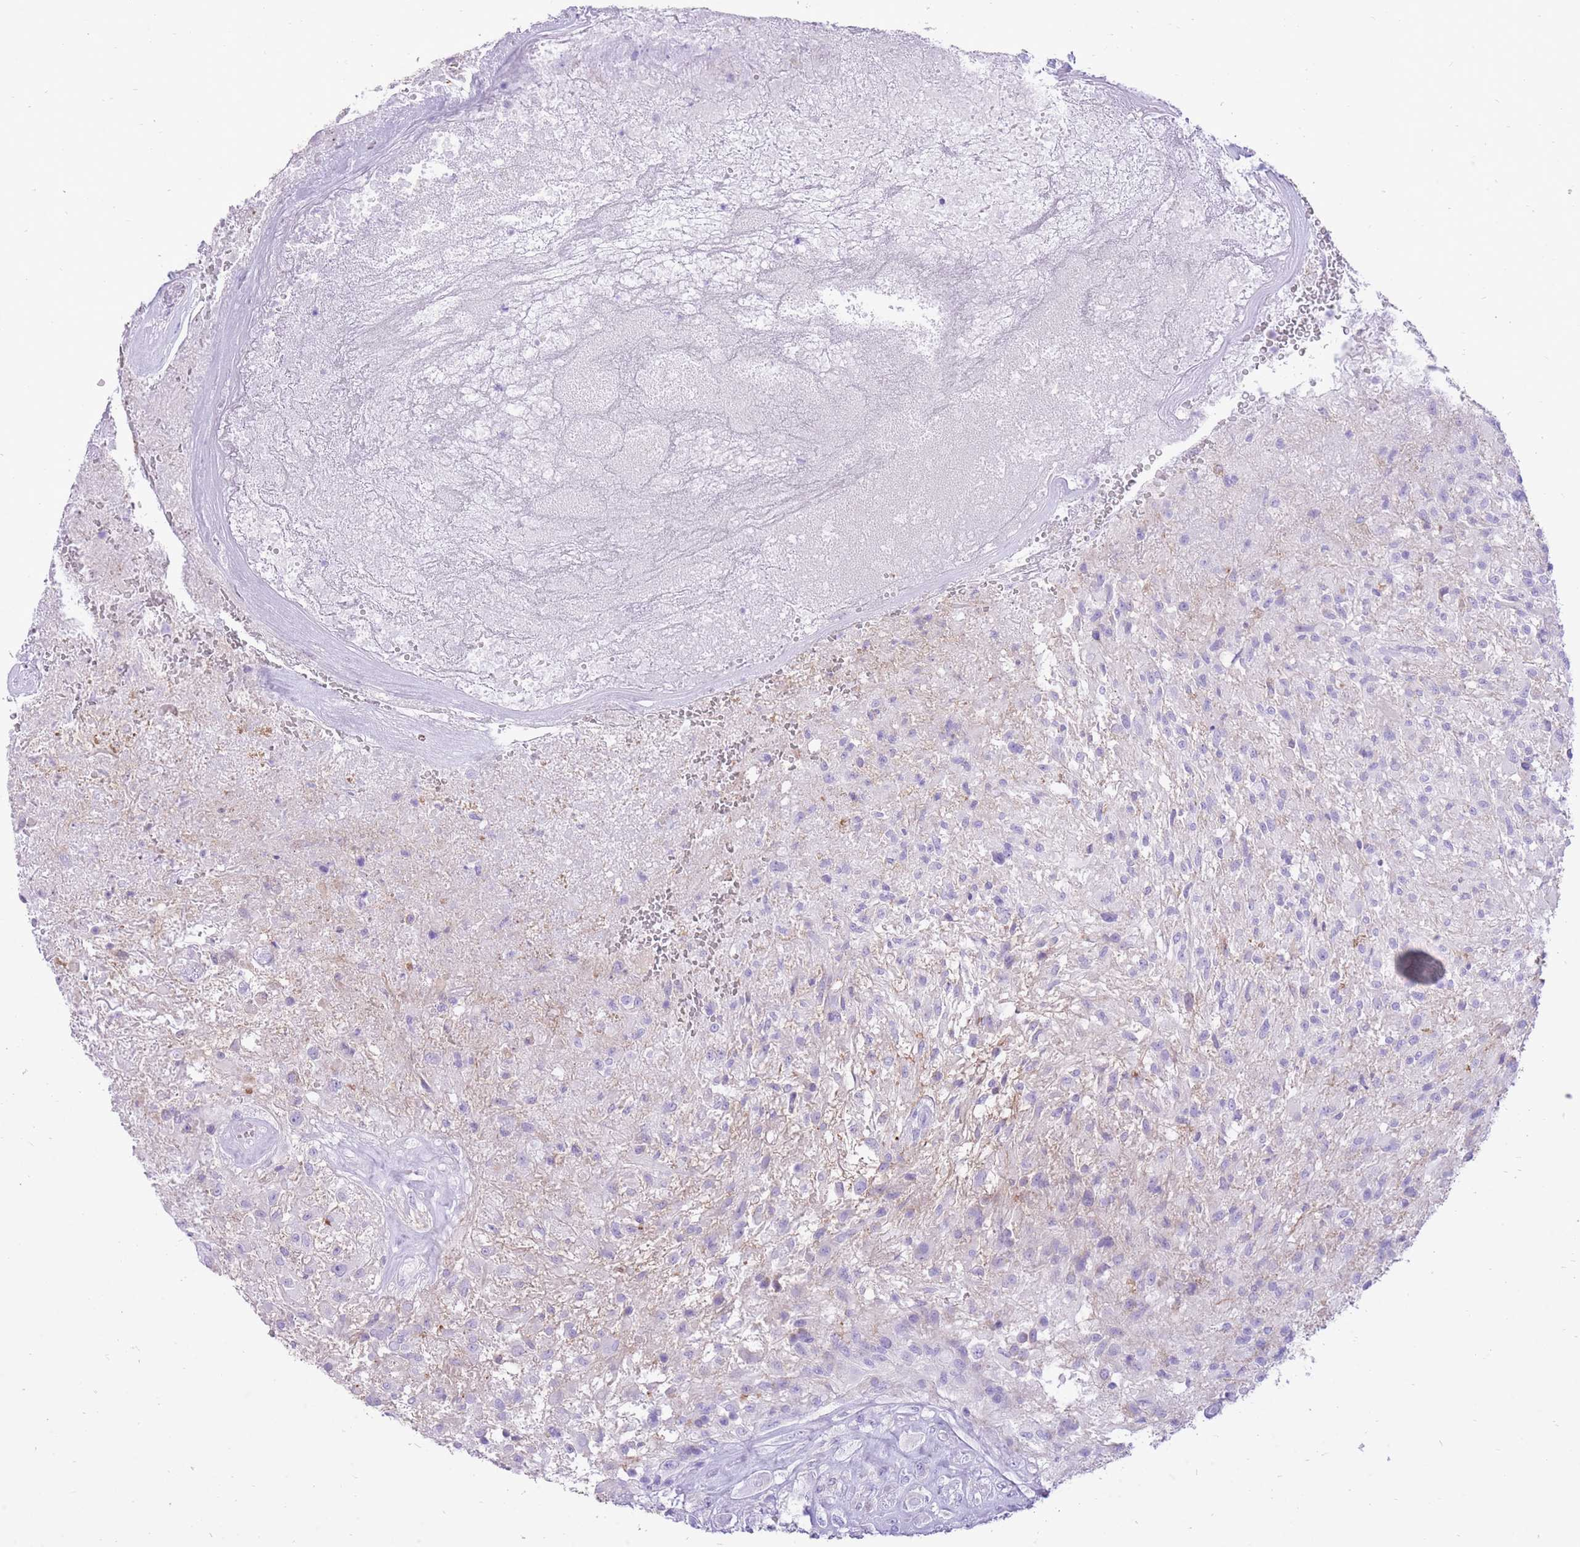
{"staining": {"intensity": "negative", "quantity": "none", "location": "none"}, "tissue": "glioma", "cell_type": "Tumor cells", "image_type": "cancer", "snomed": [{"axis": "morphology", "description": "Glioma, malignant, High grade"}, {"axis": "topography", "description": "Brain"}], "caption": "The image demonstrates no staining of tumor cells in glioma.", "gene": "SLC4A4", "patient": {"sex": "male", "age": 56}}